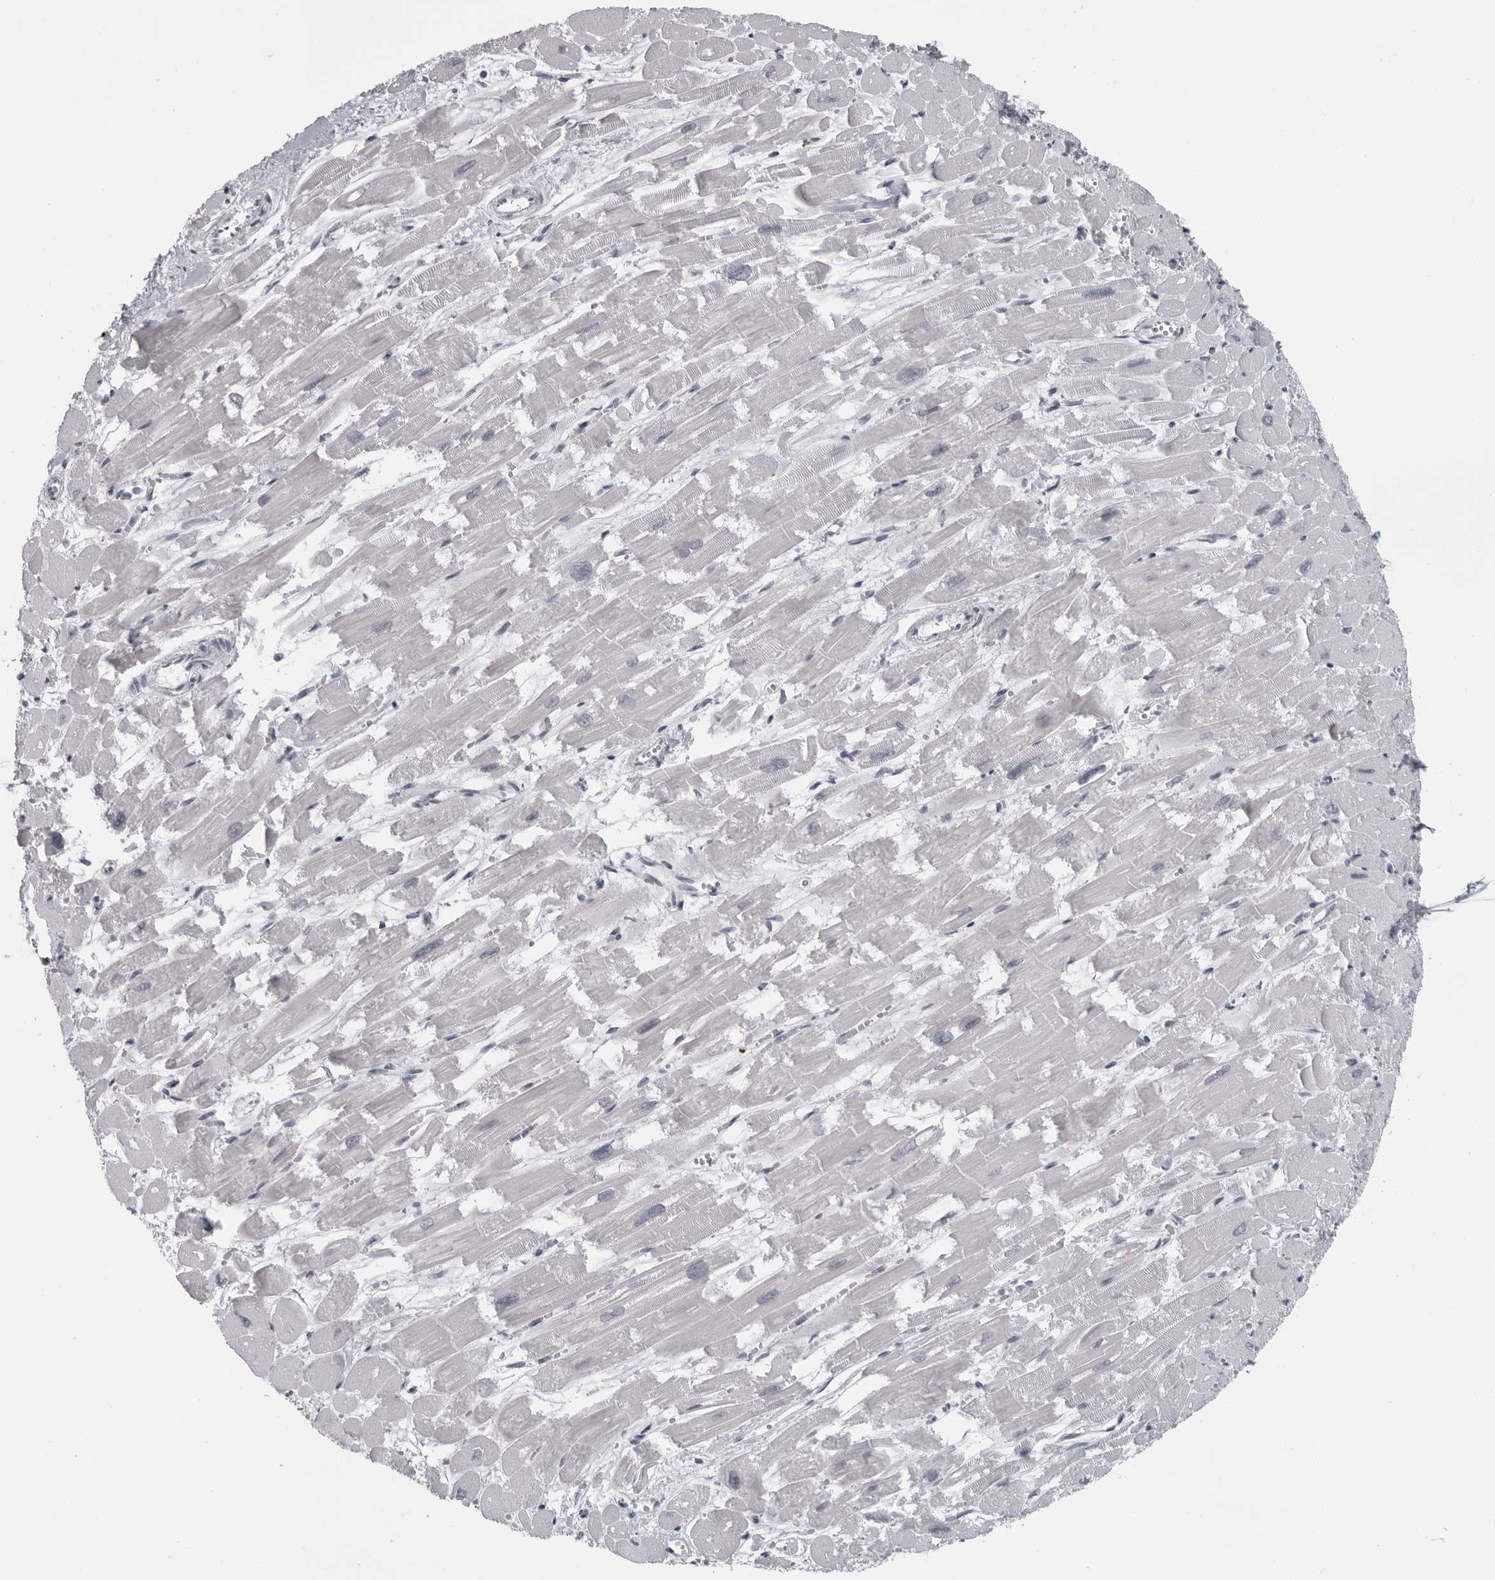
{"staining": {"intensity": "negative", "quantity": "none", "location": "none"}, "tissue": "heart muscle", "cell_type": "Cardiomyocytes", "image_type": "normal", "snomed": [{"axis": "morphology", "description": "Normal tissue, NOS"}, {"axis": "topography", "description": "Heart"}], "caption": "Immunohistochemistry (IHC) of unremarkable heart muscle exhibits no staining in cardiomyocytes. Brightfield microscopy of IHC stained with DAB (brown) and hematoxylin (blue), captured at high magnification.", "gene": "LZIC", "patient": {"sex": "male", "age": 54}}